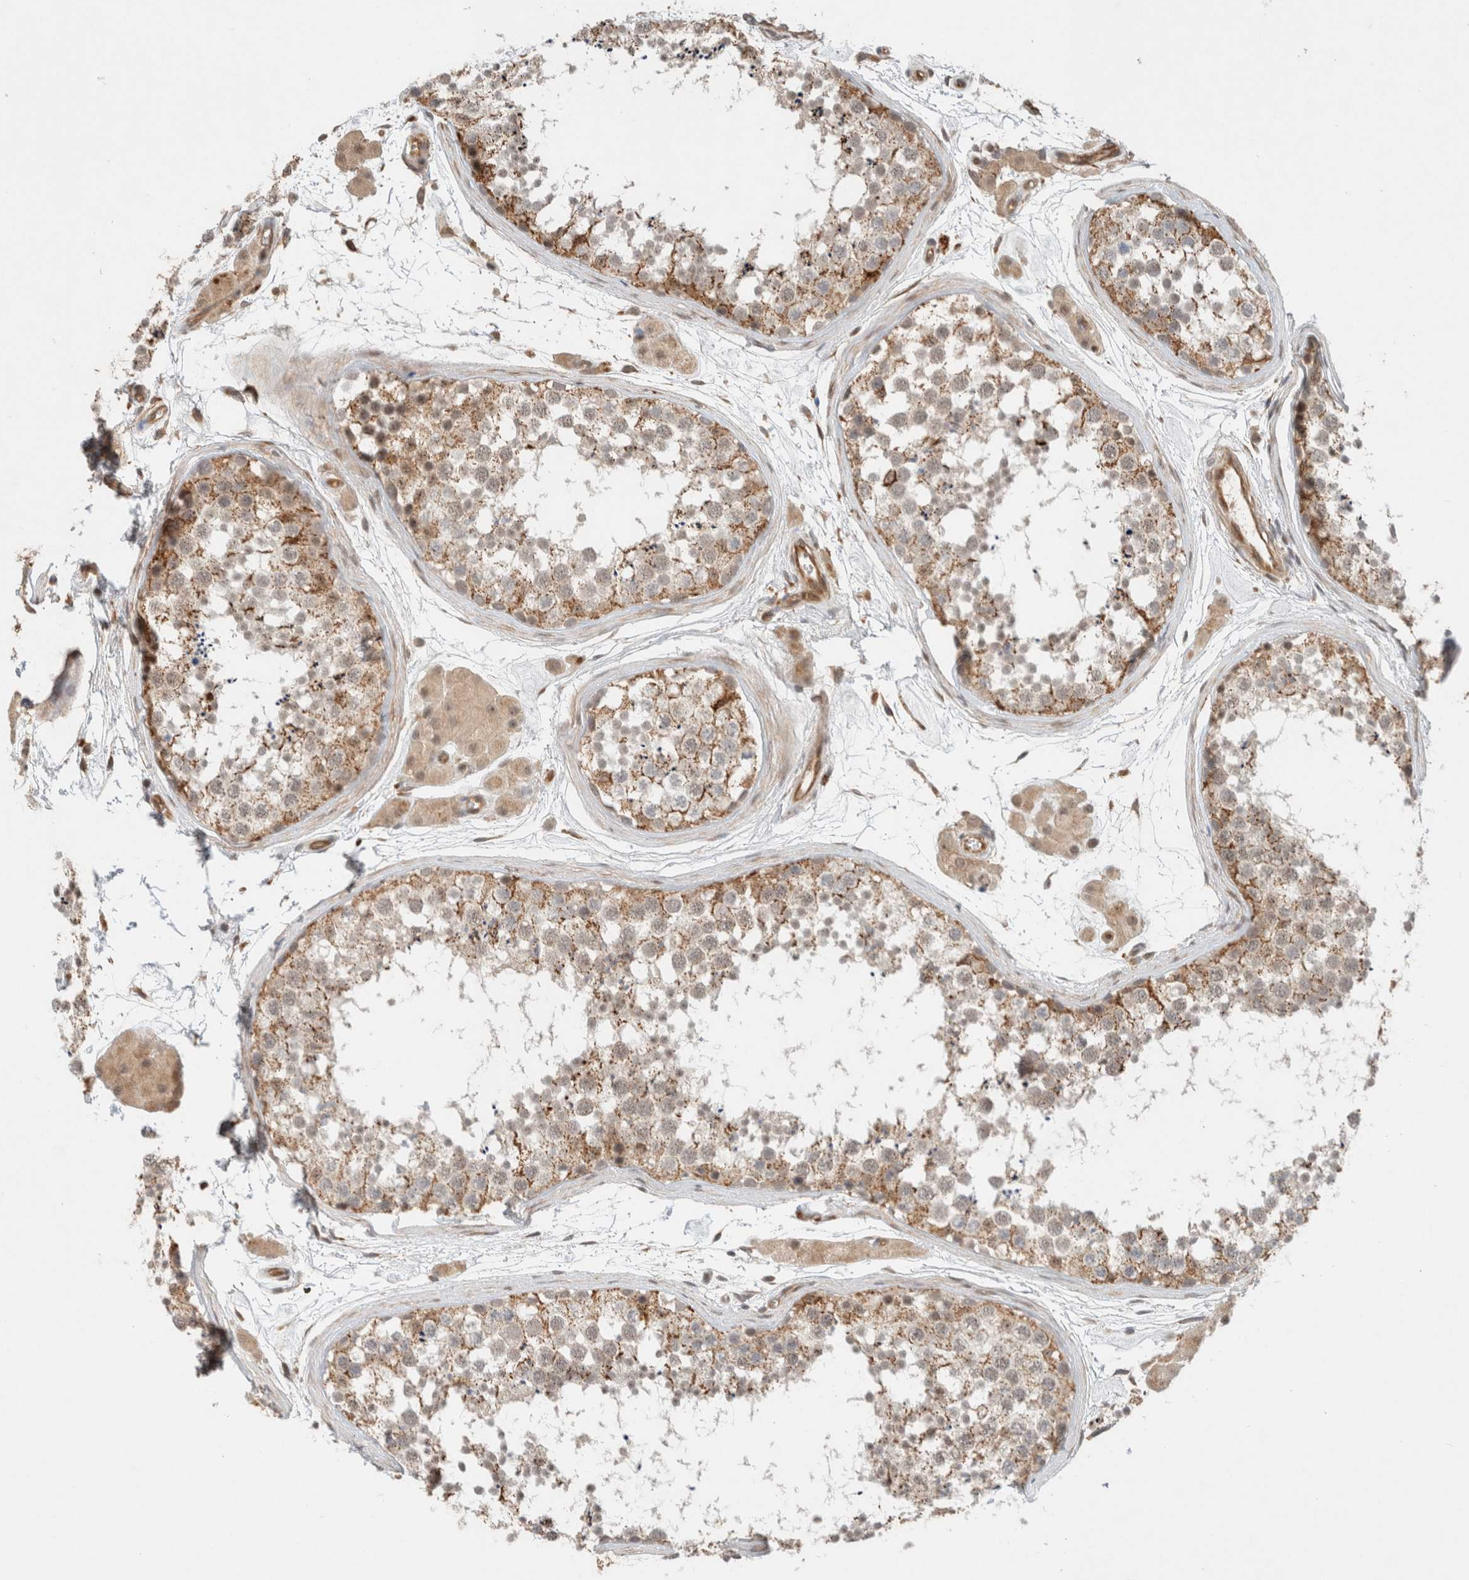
{"staining": {"intensity": "moderate", "quantity": ">75%", "location": "cytoplasmic/membranous"}, "tissue": "testis", "cell_type": "Cells in seminiferous ducts", "image_type": "normal", "snomed": [{"axis": "morphology", "description": "Normal tissue, NOS"}, {"axis": "topography", "description": "Testis"}], "caption": "Protein staining demonstrates moderate cytoplasmic/membranous staining in about >75% of cells in seminiferous ducts in normal testis. (IHC, brightfield microscopy, high magnification).", "gene": "CAAP1", "patient": {"sex": "male", "age": 56}}